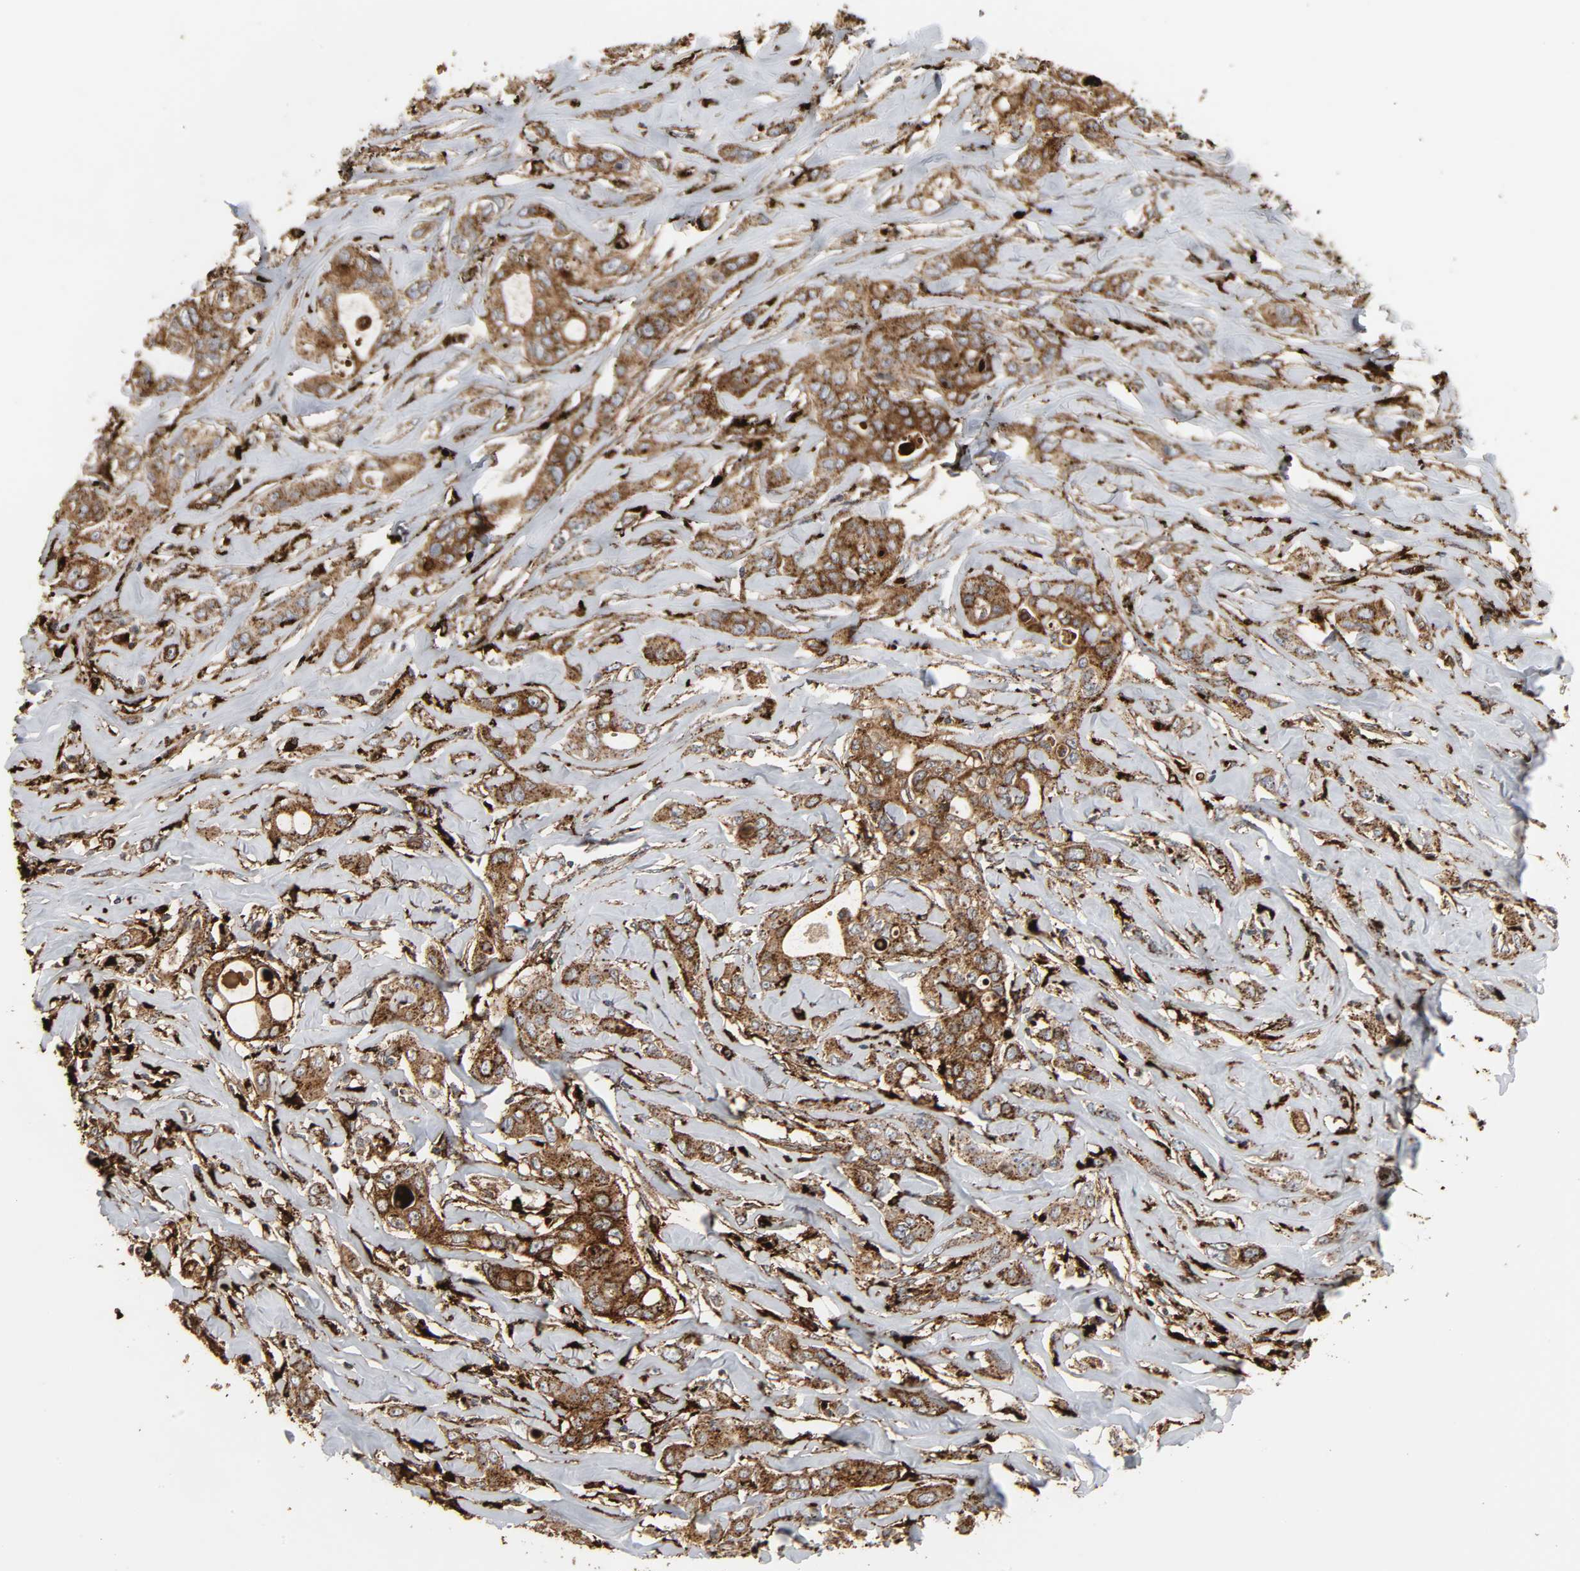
{"staining": {"intensity": "strong", "quantity": ">75%", "location": "cytoplasmic/membranous"}, "tissue": "liver cancer", "cell_type": "Tumor cells", "image_type": "cancer", "snomed": [{"axis": "morphology", "description": "Cholangiocarcinoma"}, {"axis": "topography", "description": "Liver"}], "caption": "IHC micrograph of human liver cancer (cholangiocarcinoma) stained for a protein (brown), which demonstrates high levels of strong cytoplasmic/membranous staining in approximately >75% of tumor cells.", "gene": "PSAP", "patient": {"sex": "female", "age": 67}}